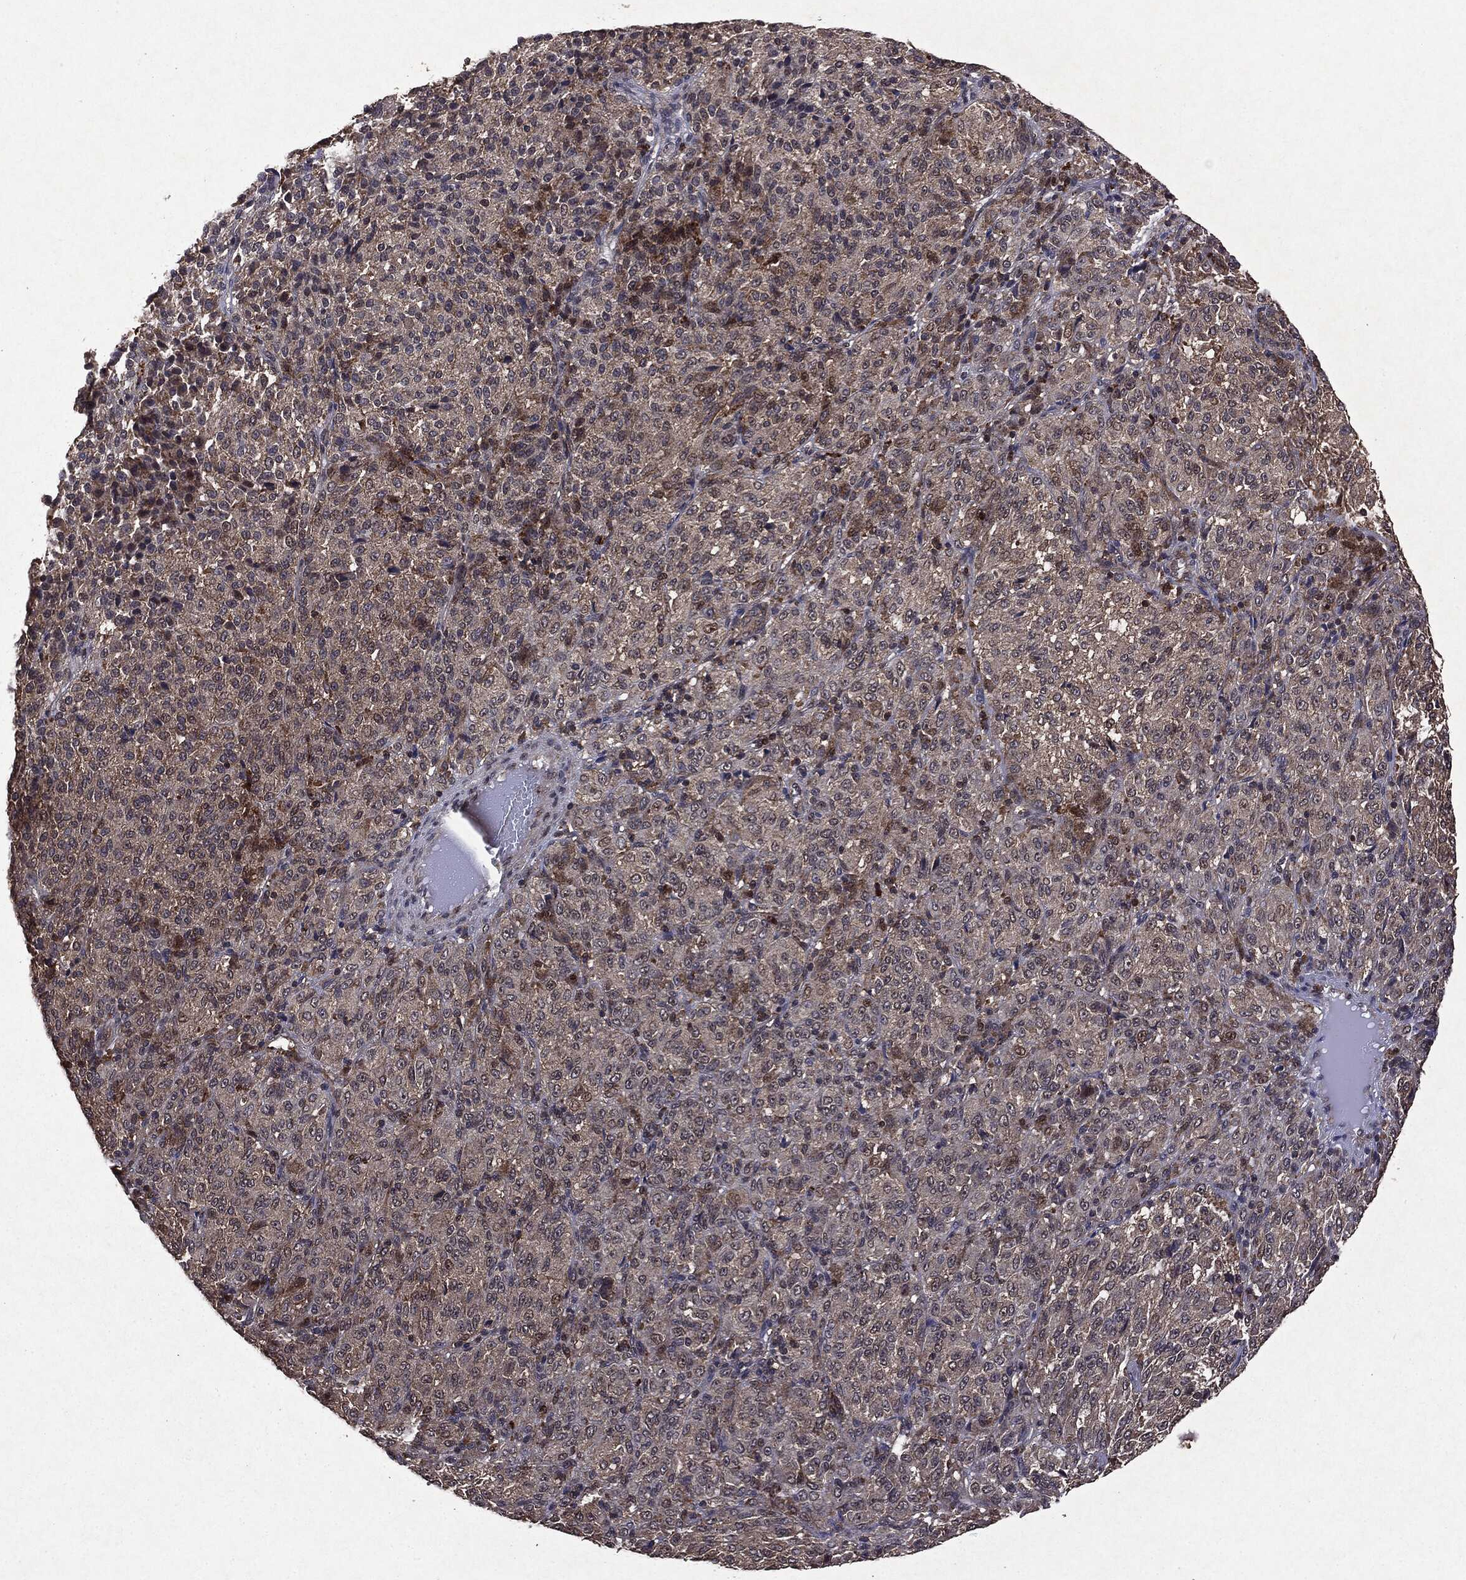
{"staining": {"intensity": "moderate", "quantity": "25%-75%", "location": "cytoplasmic/membranous"}, "tissue": "melanoma", "cell_type": "Tumor cells", "image_type": "cancer", "snomed": [{"axis": "morphology", "description": "Malignant melanoma, Metastatic site"}, {"axis": "topography", "description": "Brain"}], "caption": "Immunohistochemical staining of malignant melanoma (metastatic site) demonstrates moderate cytoplasmic/membranous protein expression in approximately 25%-75% of tumor cells.", "gene": "PTEN", "patient": {"sex": "female", "age": 56}}